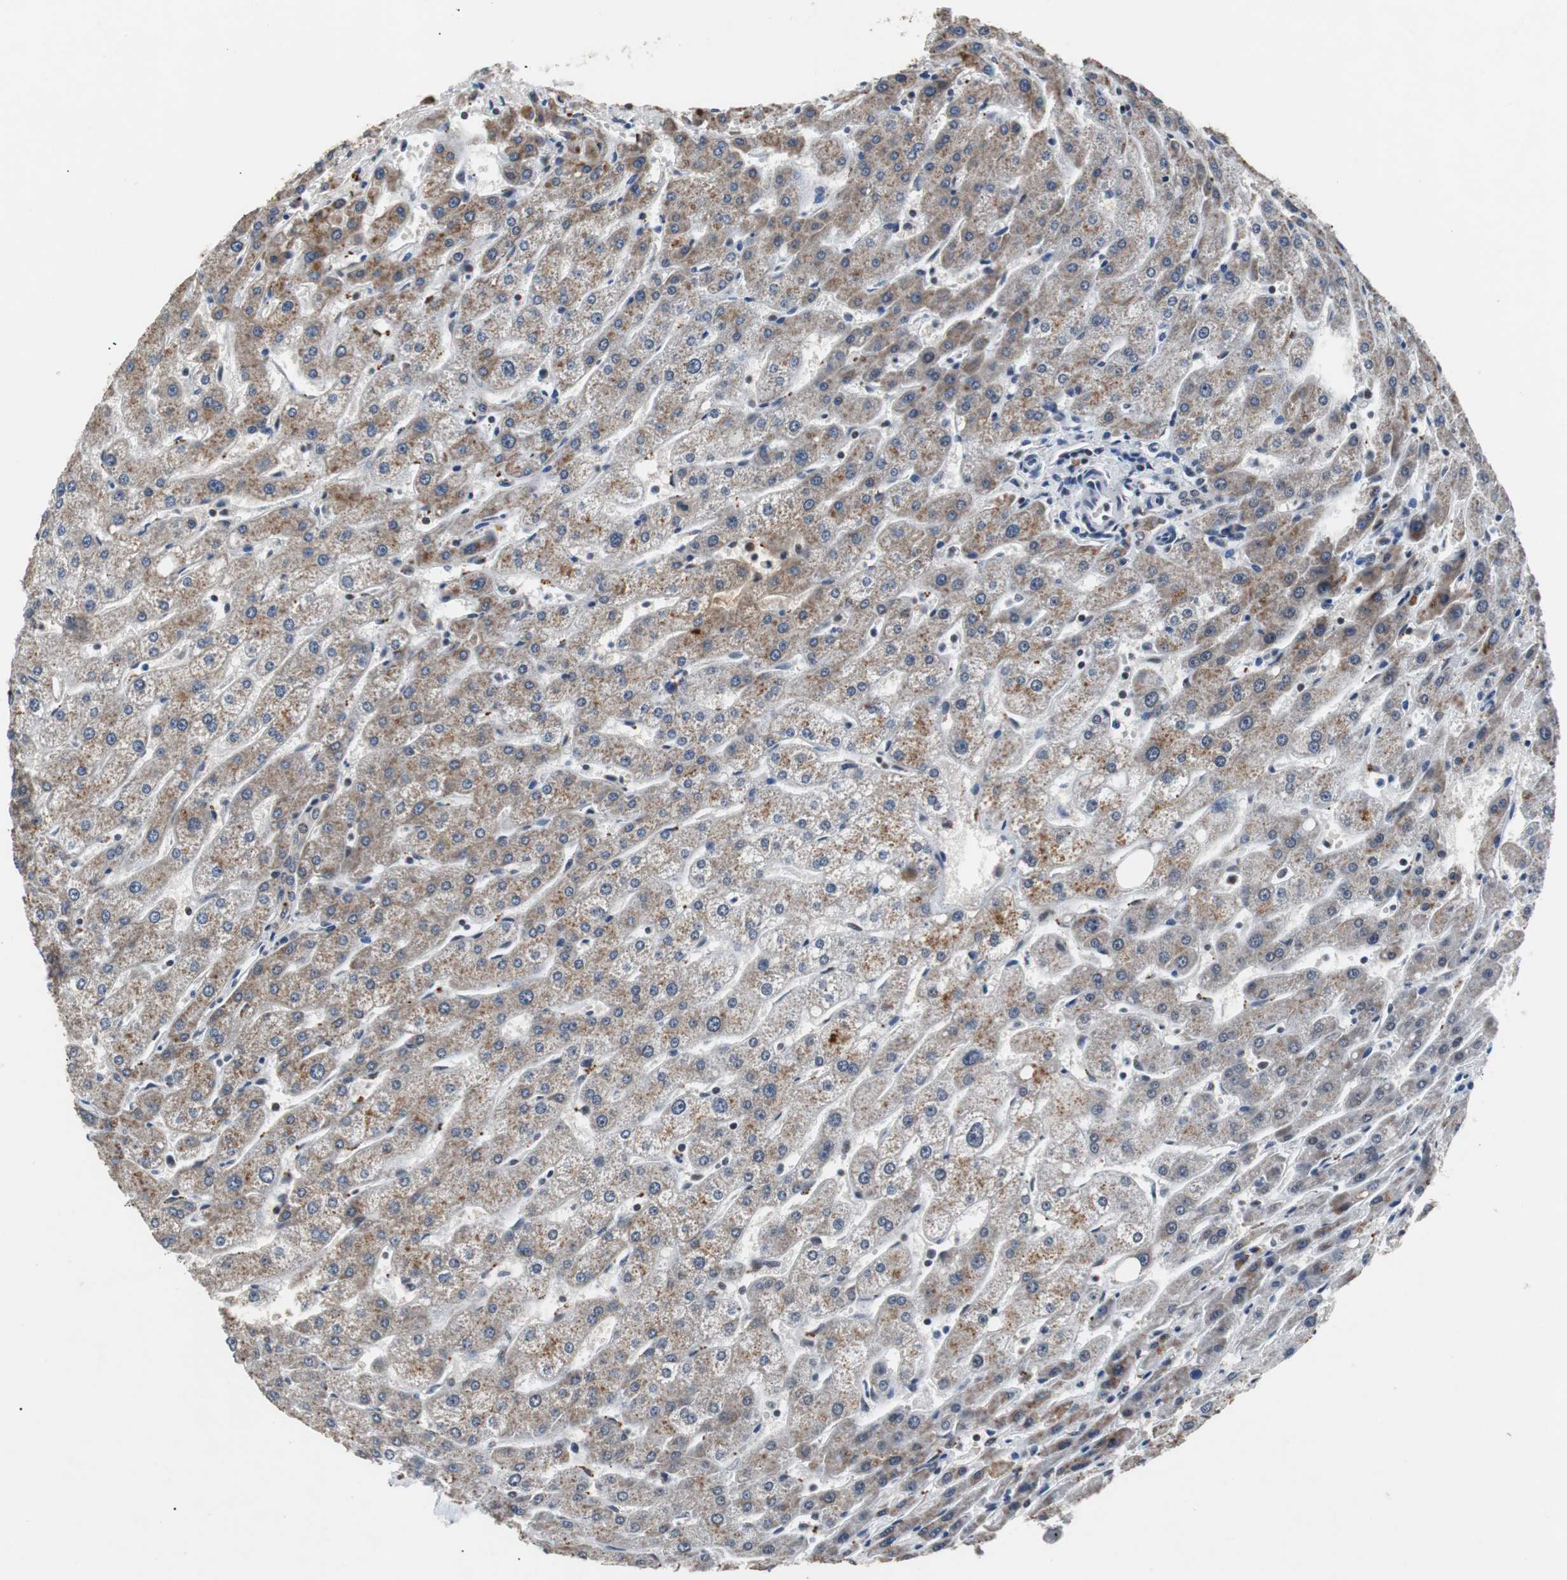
{"staining": {"intensity": "negative", "quantity": "none", "location": "none"}, "tissue": "liver", "cell_type": "Cholangiocytes", "image_type": "normal", "snomed": [{"axis": "morphology", "description": "Normal tissue, NOS"}, {"axis": "topography", "description": "Liver"}], "caption": "Histopathology image shows no significant protein staining in cholangiocytes of normal liver. (Stains: DAB immunohistochemistry (IHC) with hematoxylin counter stain, Microscopy: brightfield microscopy at high magnification).", "gene": "USP28", "patient": {"sex": "male", "age": 67}}